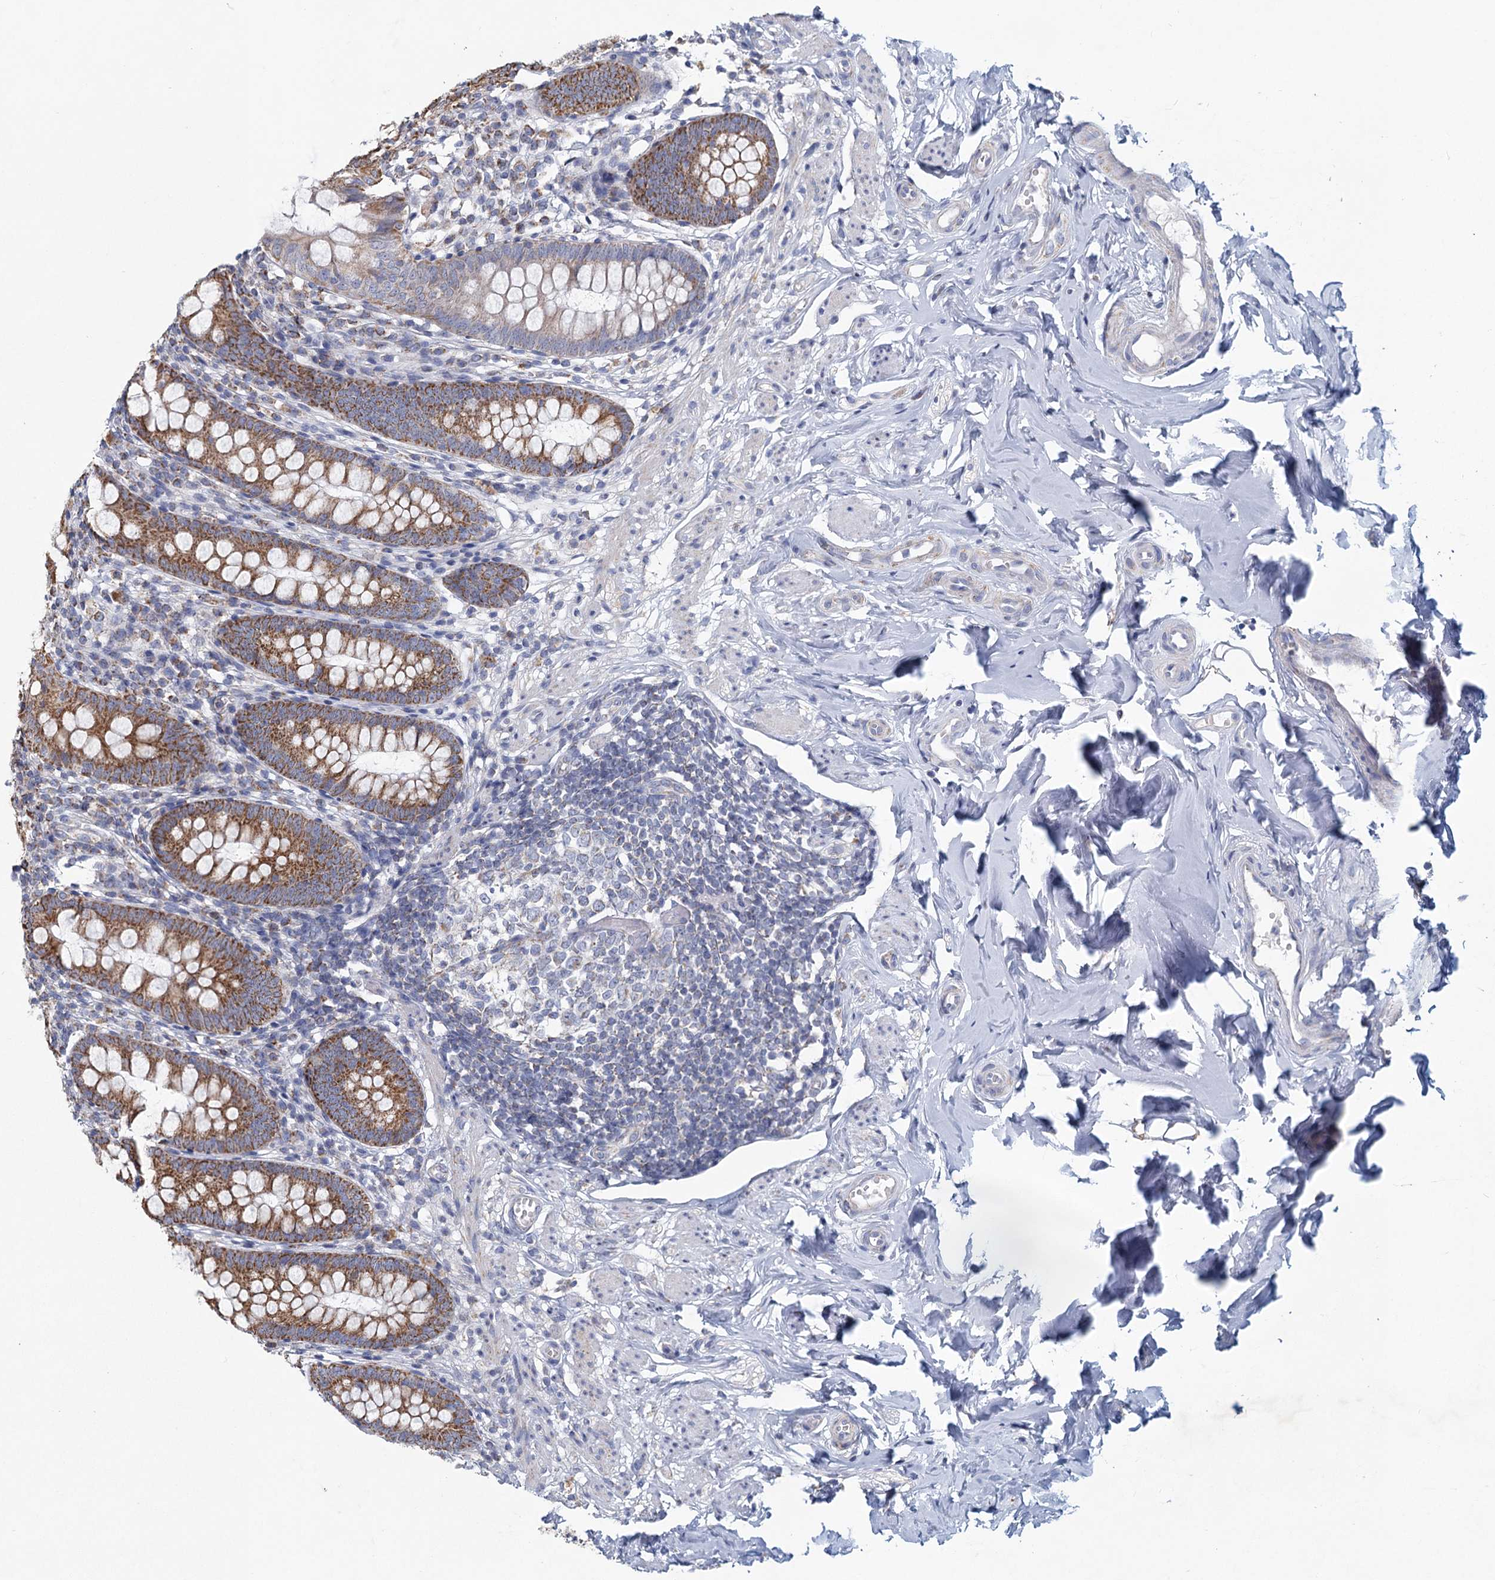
{"staining": {"intensity": "moderate", "quantity": ">75%", "location": "cytoplasmic/membranous"}, "tissue": "appendix", "cell_type": "Glandular cells", "image_type": "normal", "snomed": [{"axis": "morphology", "description": "Normal tissue, NOS"}, {"axis": "topography", "description": "Appendix"}], "caption": "Immunohistochemical staining of benign human appendix displays moderate cytoplasmic/membranous protein expression in approximately >75% of glandular cells.", "gene": "NDUFC2", "patient": {"sex": "female", "age": 51}}